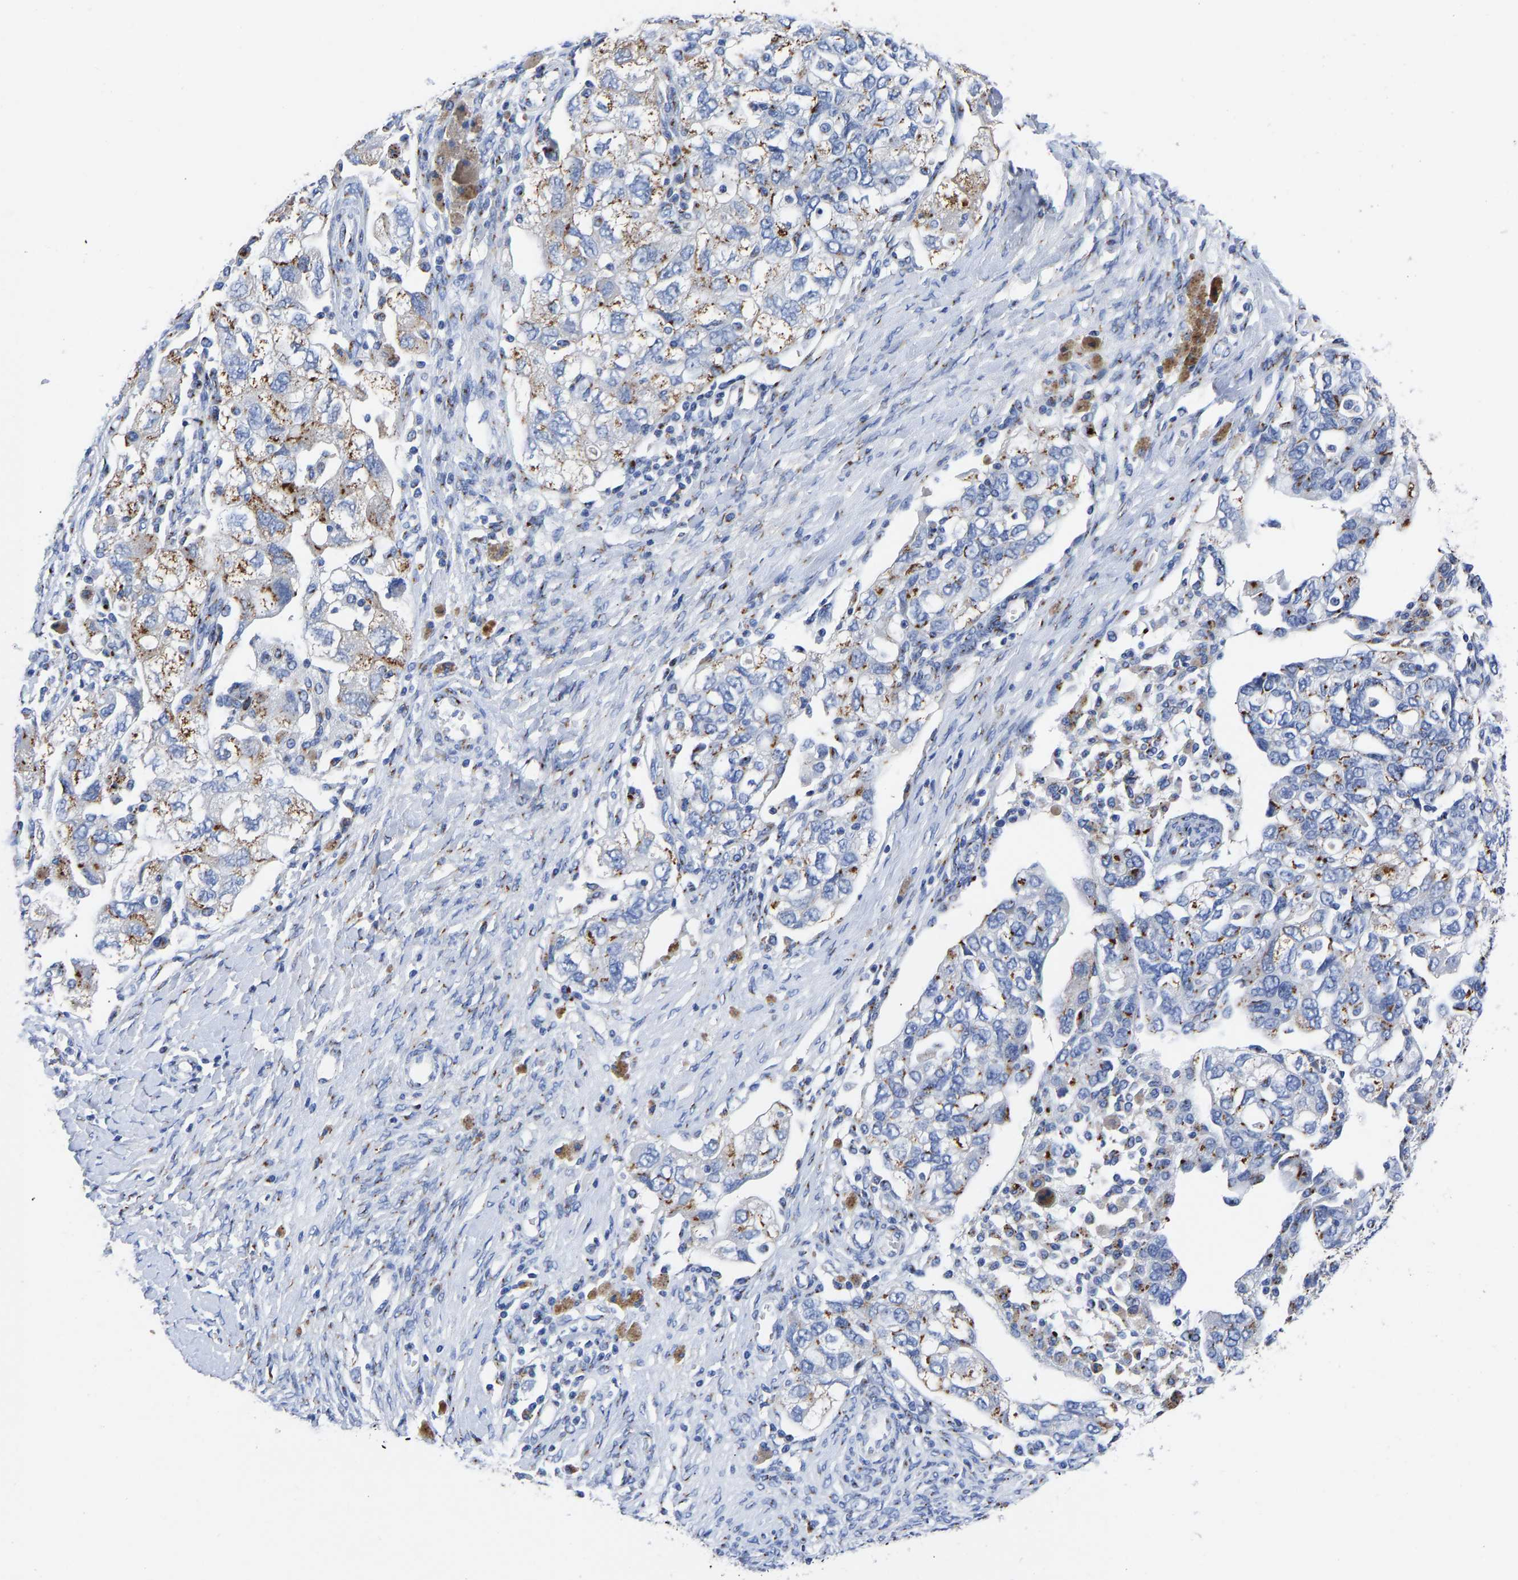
{"staining": {"intensity": "moderate", "quantity": "25%-75%", "location": "cytoplasmic/membranous"}, "tissue": "ovarian cancer", "cell_type": "Tumor cells", "image_type": "cancer", "snomed": [{"axis": "morphology", "description": "Carcinoma, NOS"}, {"axis": "morphology", "description": "Cystadenocarcinoma, serous, NOS"}, {"axis": "topography", "description": "Ovary"}], "caption": "Tumor cells show moderate cytoplasmic/membranous expression in about 25%-75% of cells in ovarian cancer (serous cystadenocarcinoma).", "gene": "TMEM87A", "patient": {"sex": "female", "age": 69}}